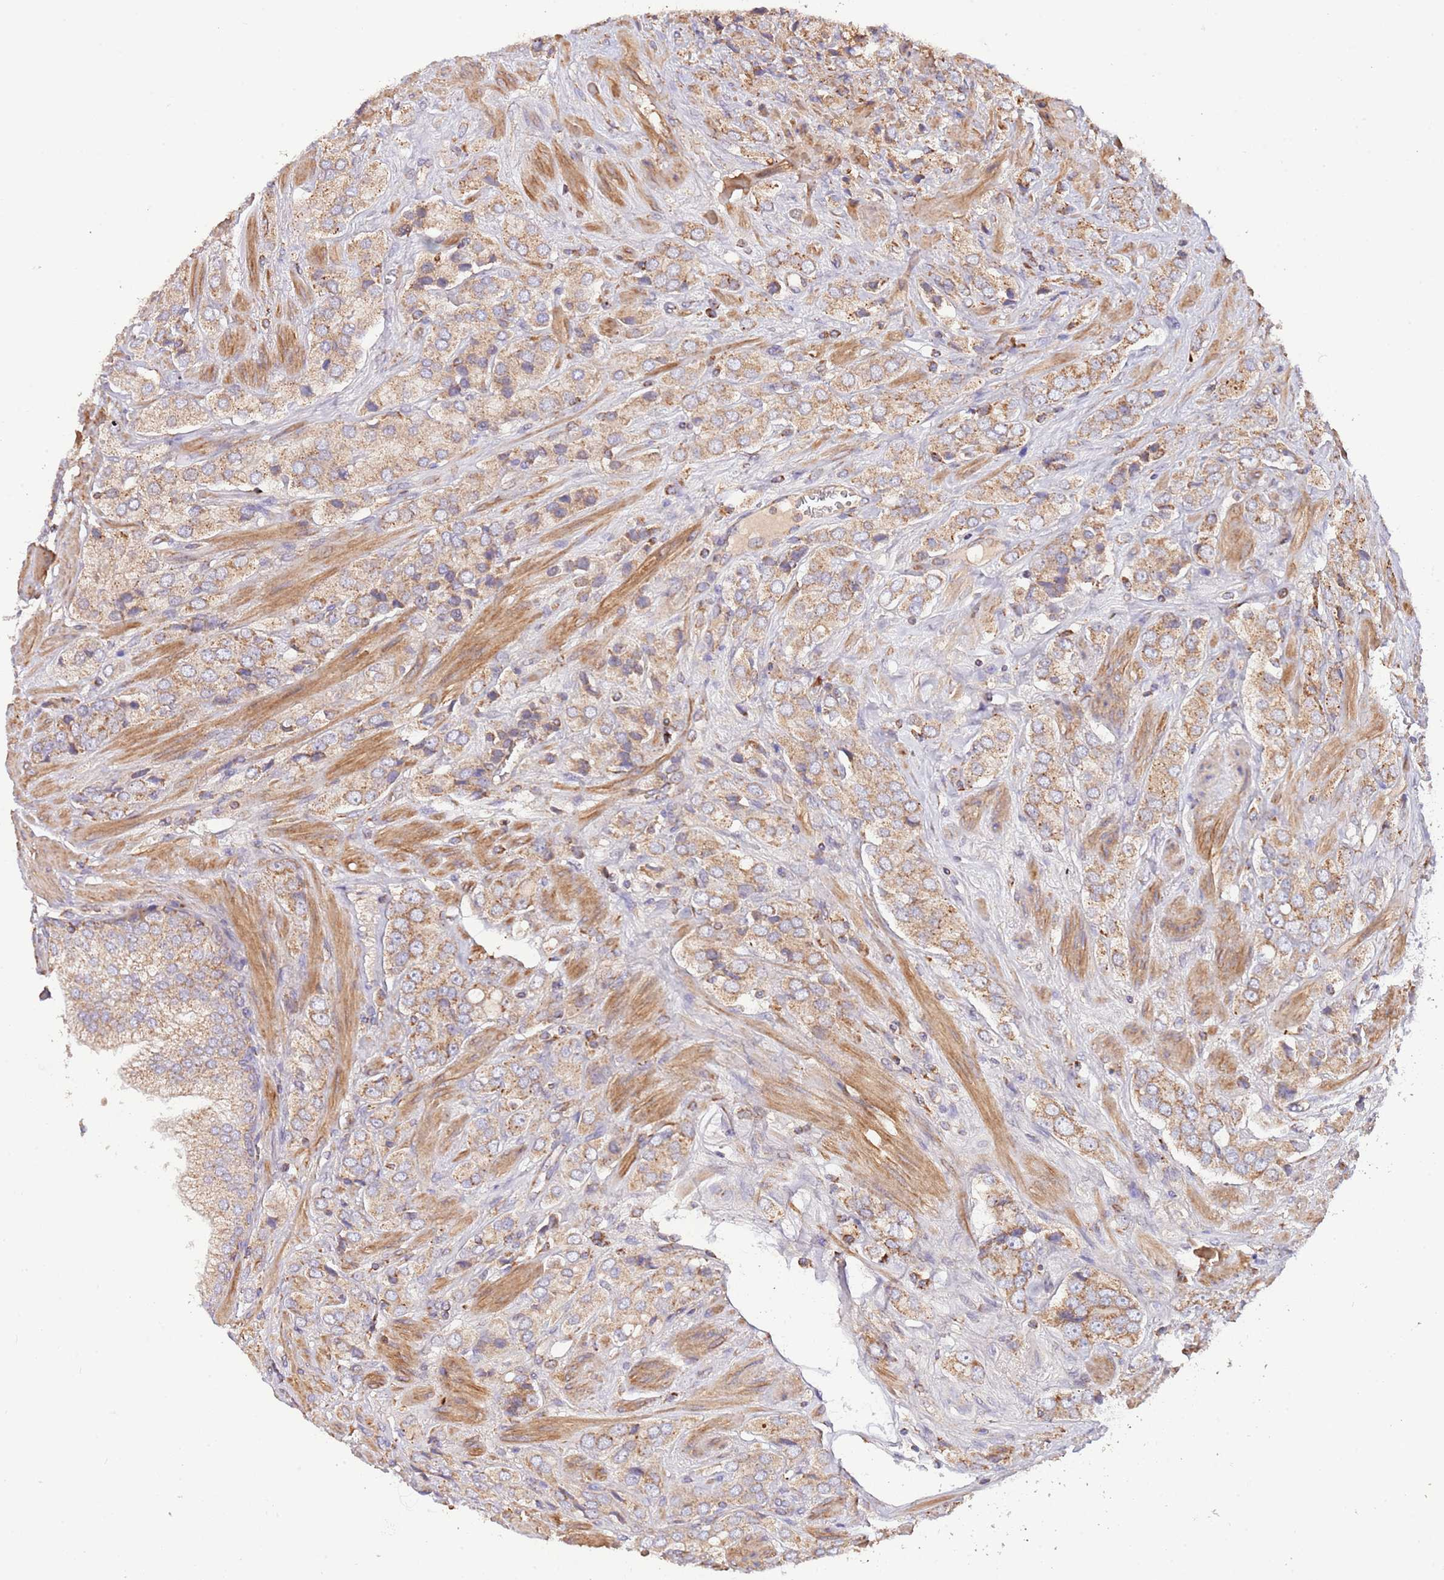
{"staining": {"intensity": "moderate", "quantity": ">75%", "location": "cytoplasmic/membranous"}, "tissue": "prostate cancer", "cell_type": "Tumor cells", "image_type": "cancer", "snomed": [{"axis": "morphology", "description": "Adenocarcinoma, High grade"}, {"axis": "topography", "description": "Prostate and seminal vesicle, NOS"}], "caption": "Tumor cells exhibit medium levels of moderate cytoplasmic/membranous positivity in about >75% of cells in high-grade adenocarcinoma (prostate). The staining was performed using DAB (3,3'-diaminobenzidine) to visualize the protein expression in brown, while the nuclei were stained in blue with hematoxylin (Magnification: 20x).", "gene": "DNAJA3", "patient": {"sex": "male", "age": 64}}